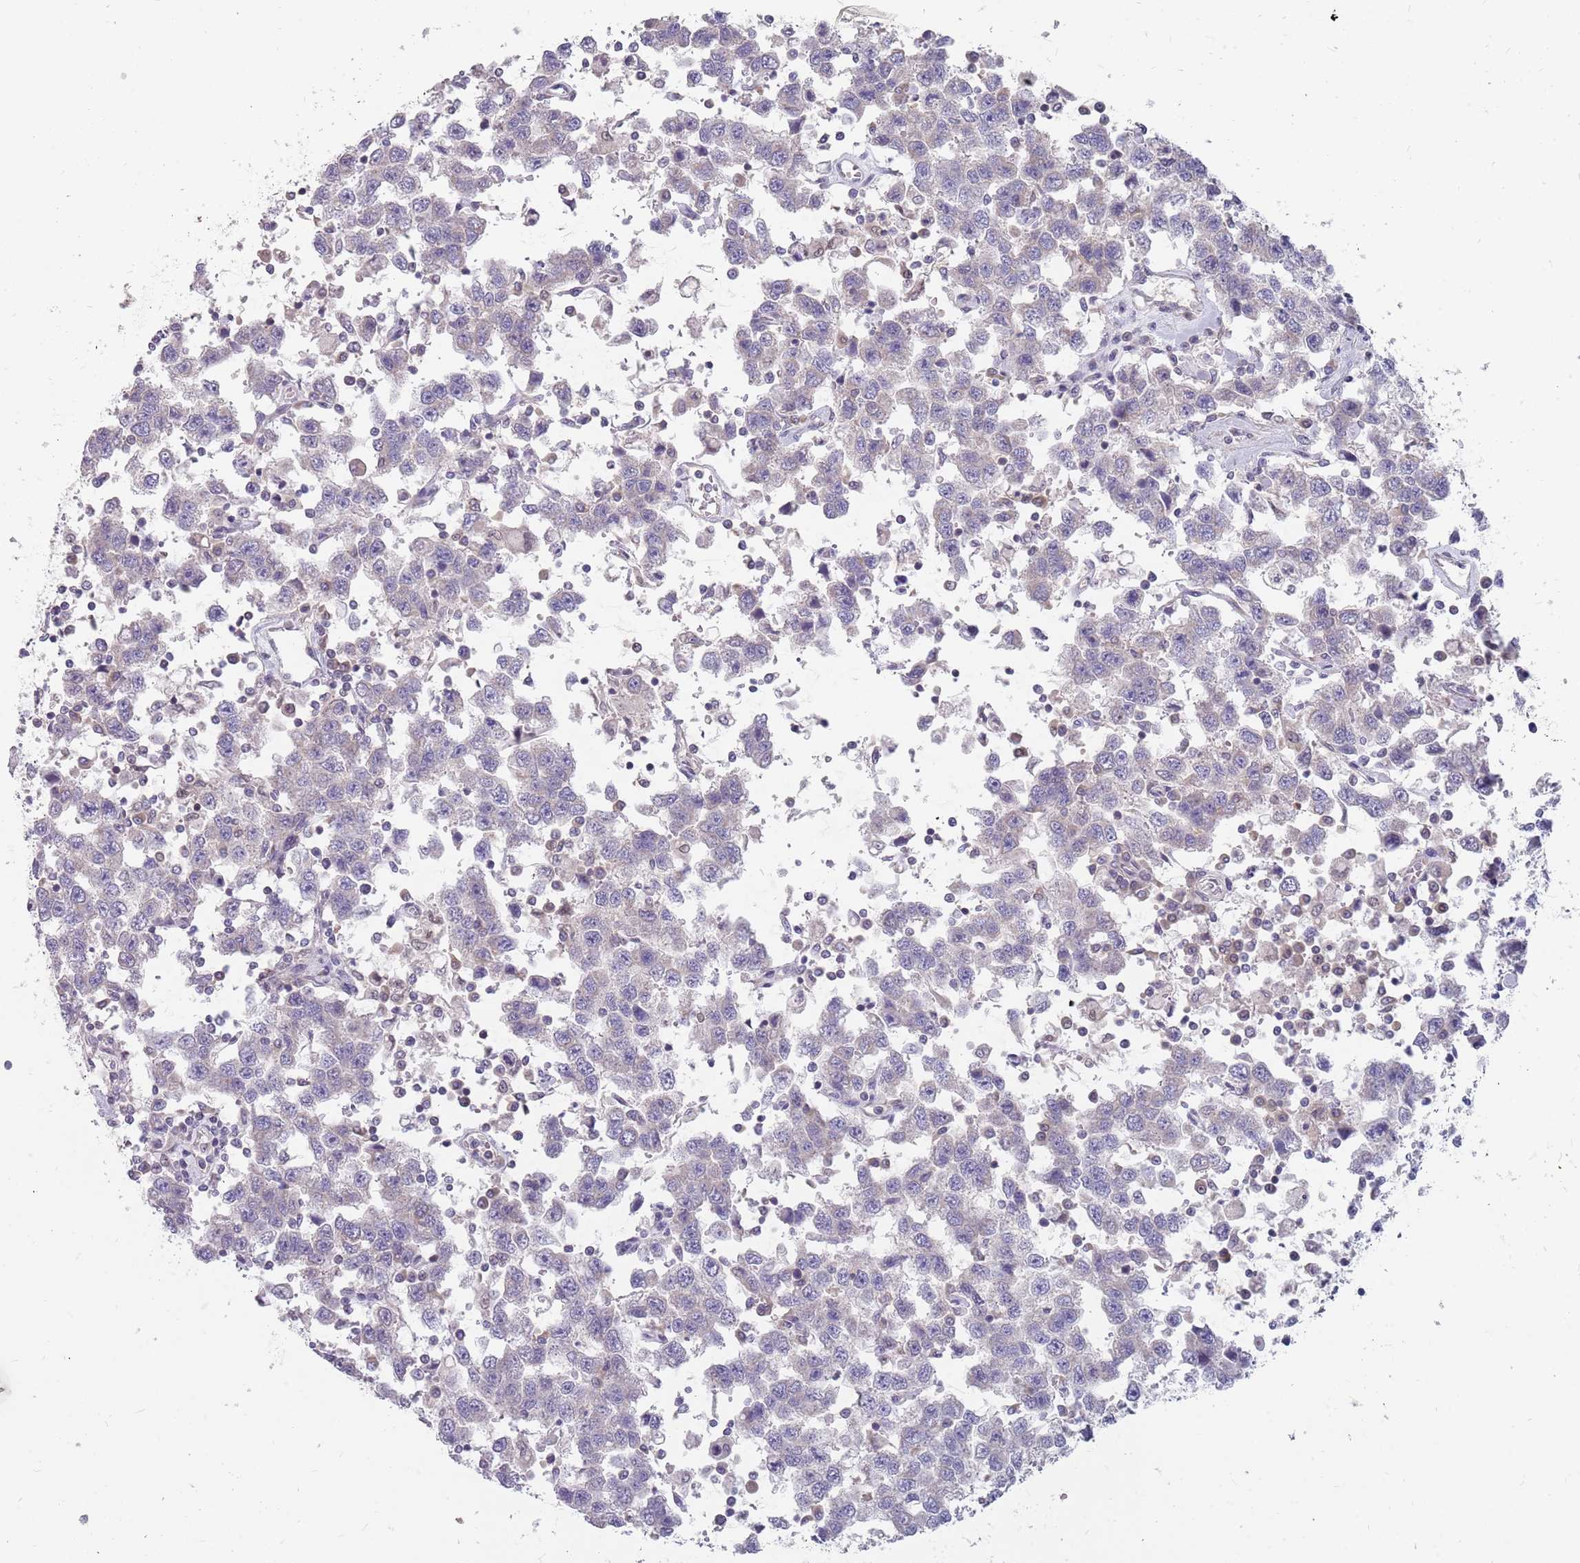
{"staining": {"intensity": "negative", "quantity": "none", "location": "none"}, "tissue": "testis cancer", "cell_type": "Tumor cells", "image_type": "cancer", "snomed": [{"axis": "morphology", "description": "Seminoma, NOS"}, {"axis": "topography", "description": "Testis"}], "caption": "Immunohistochemistry photomicrograph of neoplastic tissue: seminoma (testis) stained with DAB (3,3'-diaminobenzidine) demonstrates no significant protein staining in tumor cells.", "gene": "CMTR2", "patient": {"sex": "male", "age": 41}}